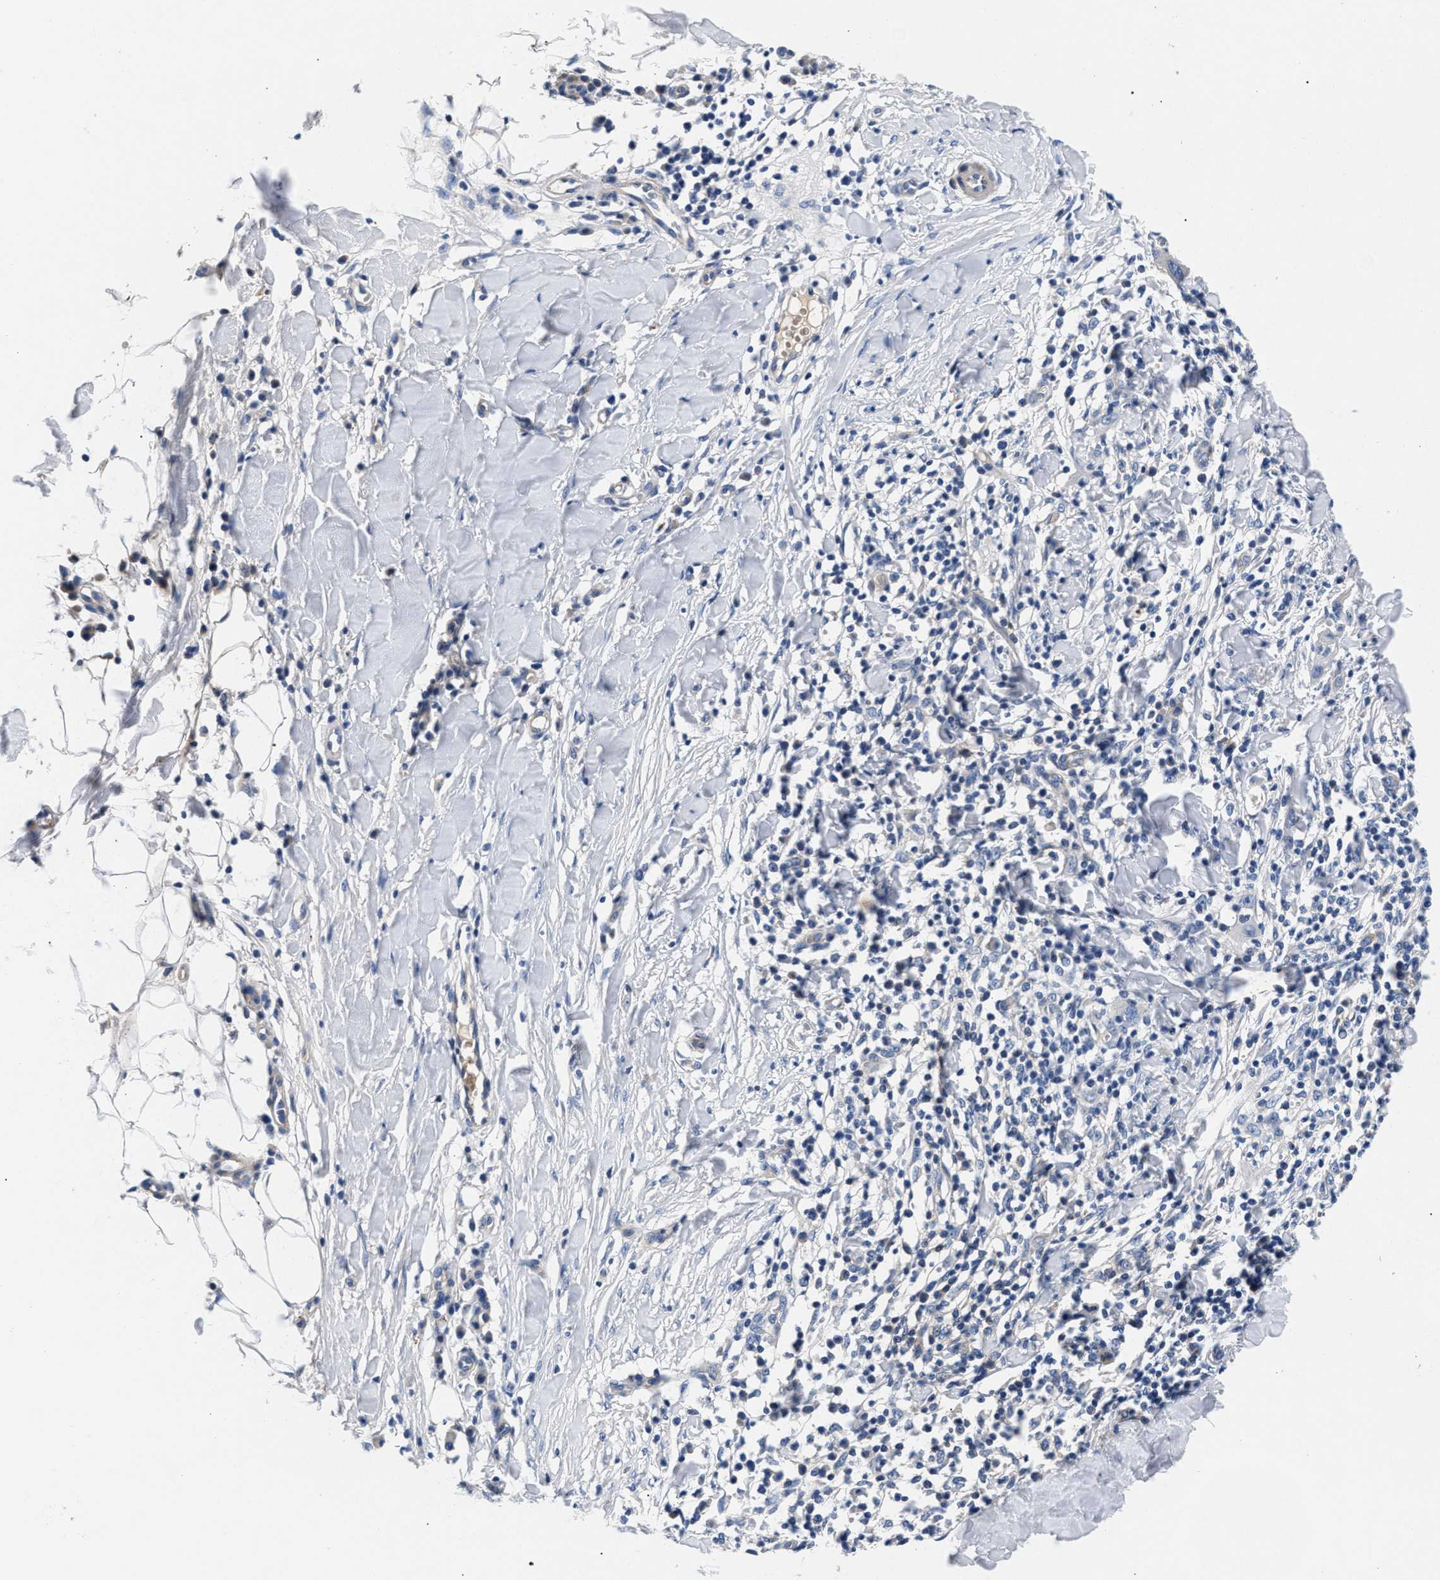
{"staining": {"intensity": "negative", "quantity": "none", "location": "none"}, "tissue": "skin cancer", "cell_type": "Tumor cells", "image_type": "cancer", "snomed": [{"axis": "morphology", "description": "Squamous cell carcinoma, NOS"}, {"axis": "topography", "description": "Skin"}], "caption": "This histopathology image is of skin cancer (squamous cell carcinoma) stained with IHC to label a protein in brown with the nuclei are counter-stained blue. There is no staining in tumor cells.", "gene": "P2RY4", "patient": {"sex": "male", "age": 24}}